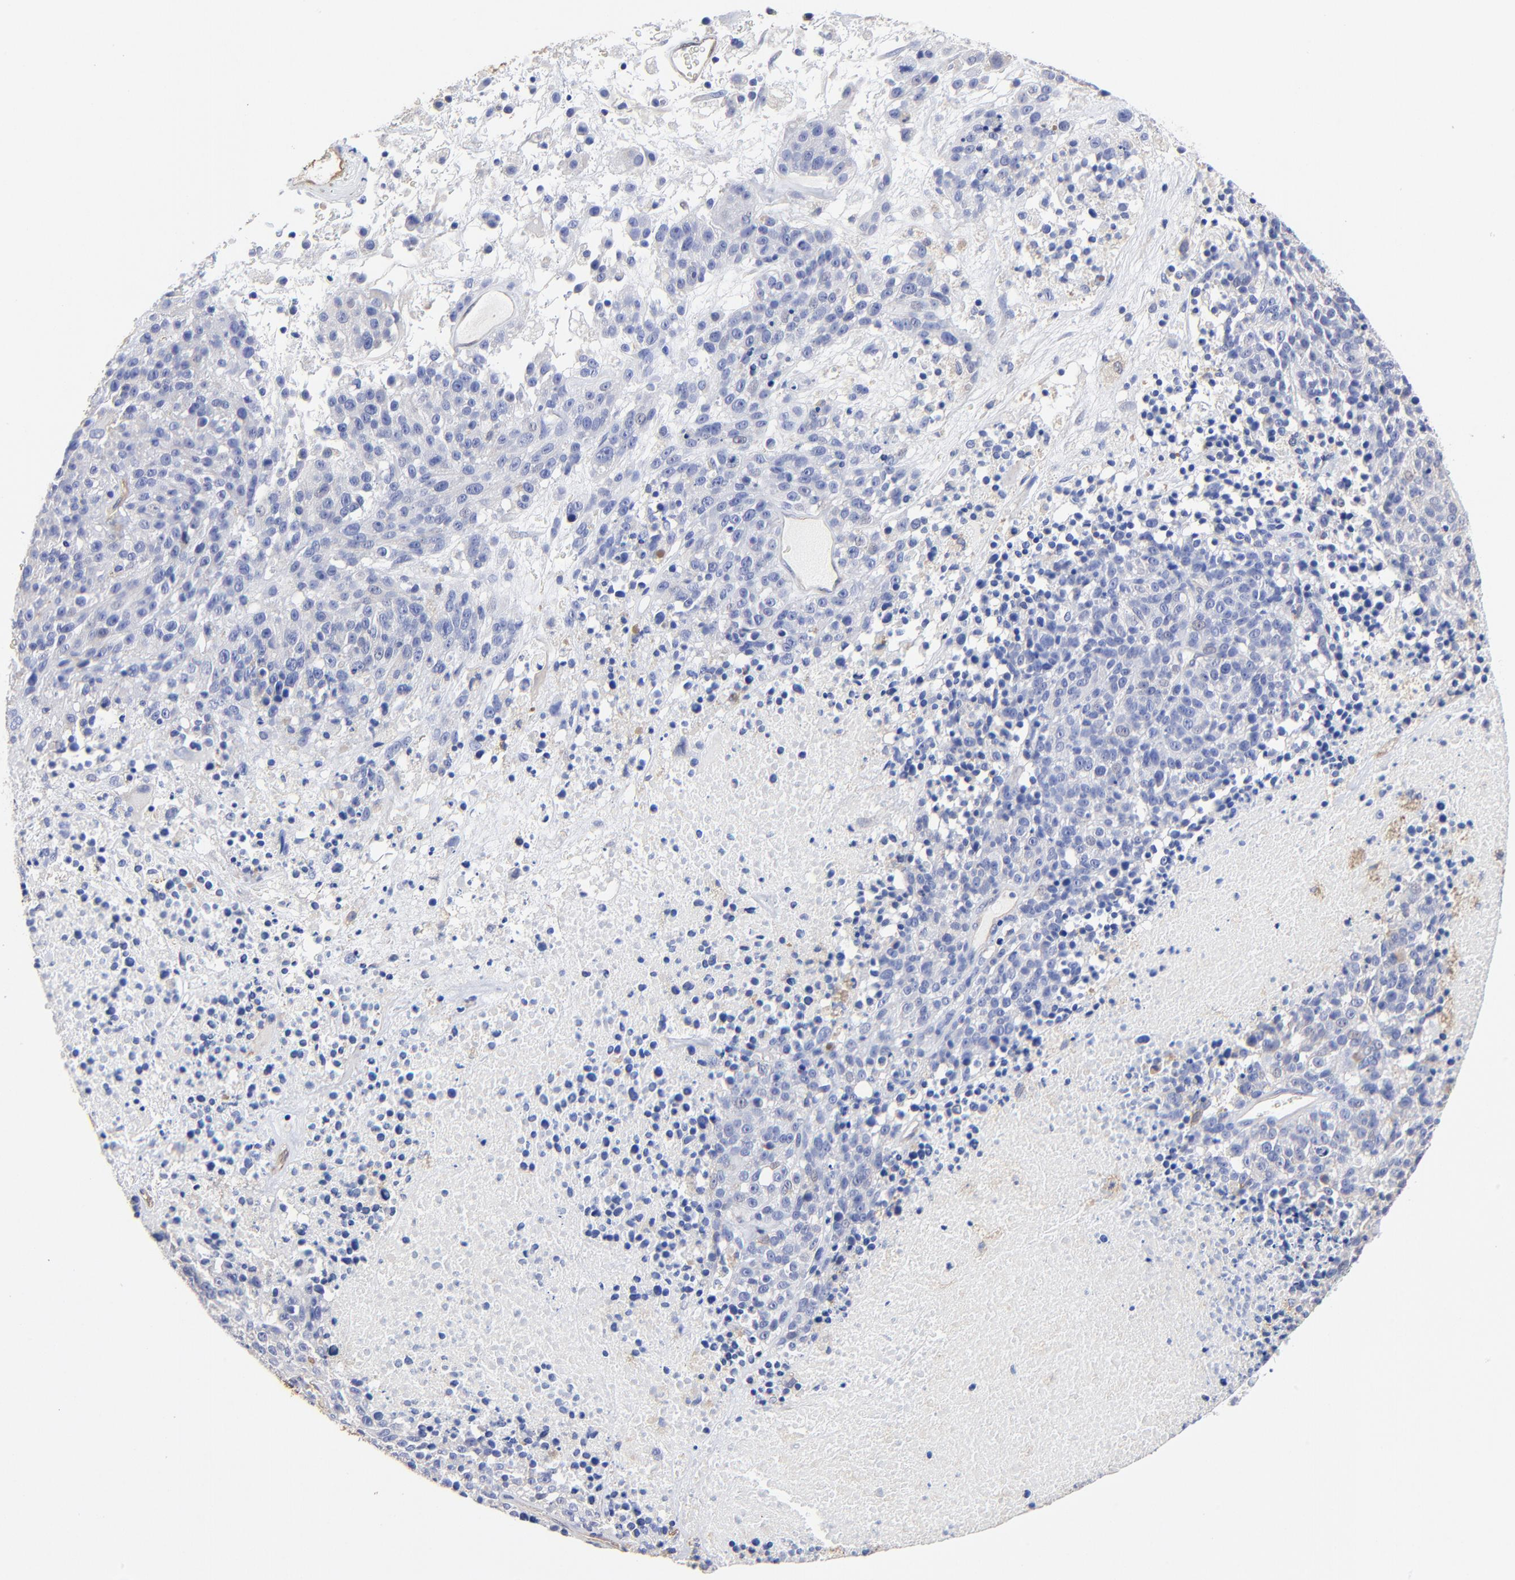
{"staining": {"intensity": "negative", "quantity": "none", "location": "none"}, "tissue": "melanoma", "cell_type": "Tumor cells", "image_type": "cancer", "snomed": [{"axis": "morphology", "description": "Malignant melanoma, Metastatic site"}, {"axis": "topography", "description": "Cerebral cortex"}], "caption": "Immunohistochemistry image of neoplastic tissue: malignant melanoma (metastatic site) stained with DAB (3,3'-diaminobenzidine) shows no significant protein staining in tumor cells.", "gene": "TAGLN2", "patient": {"sex": "female", "age": 52}}